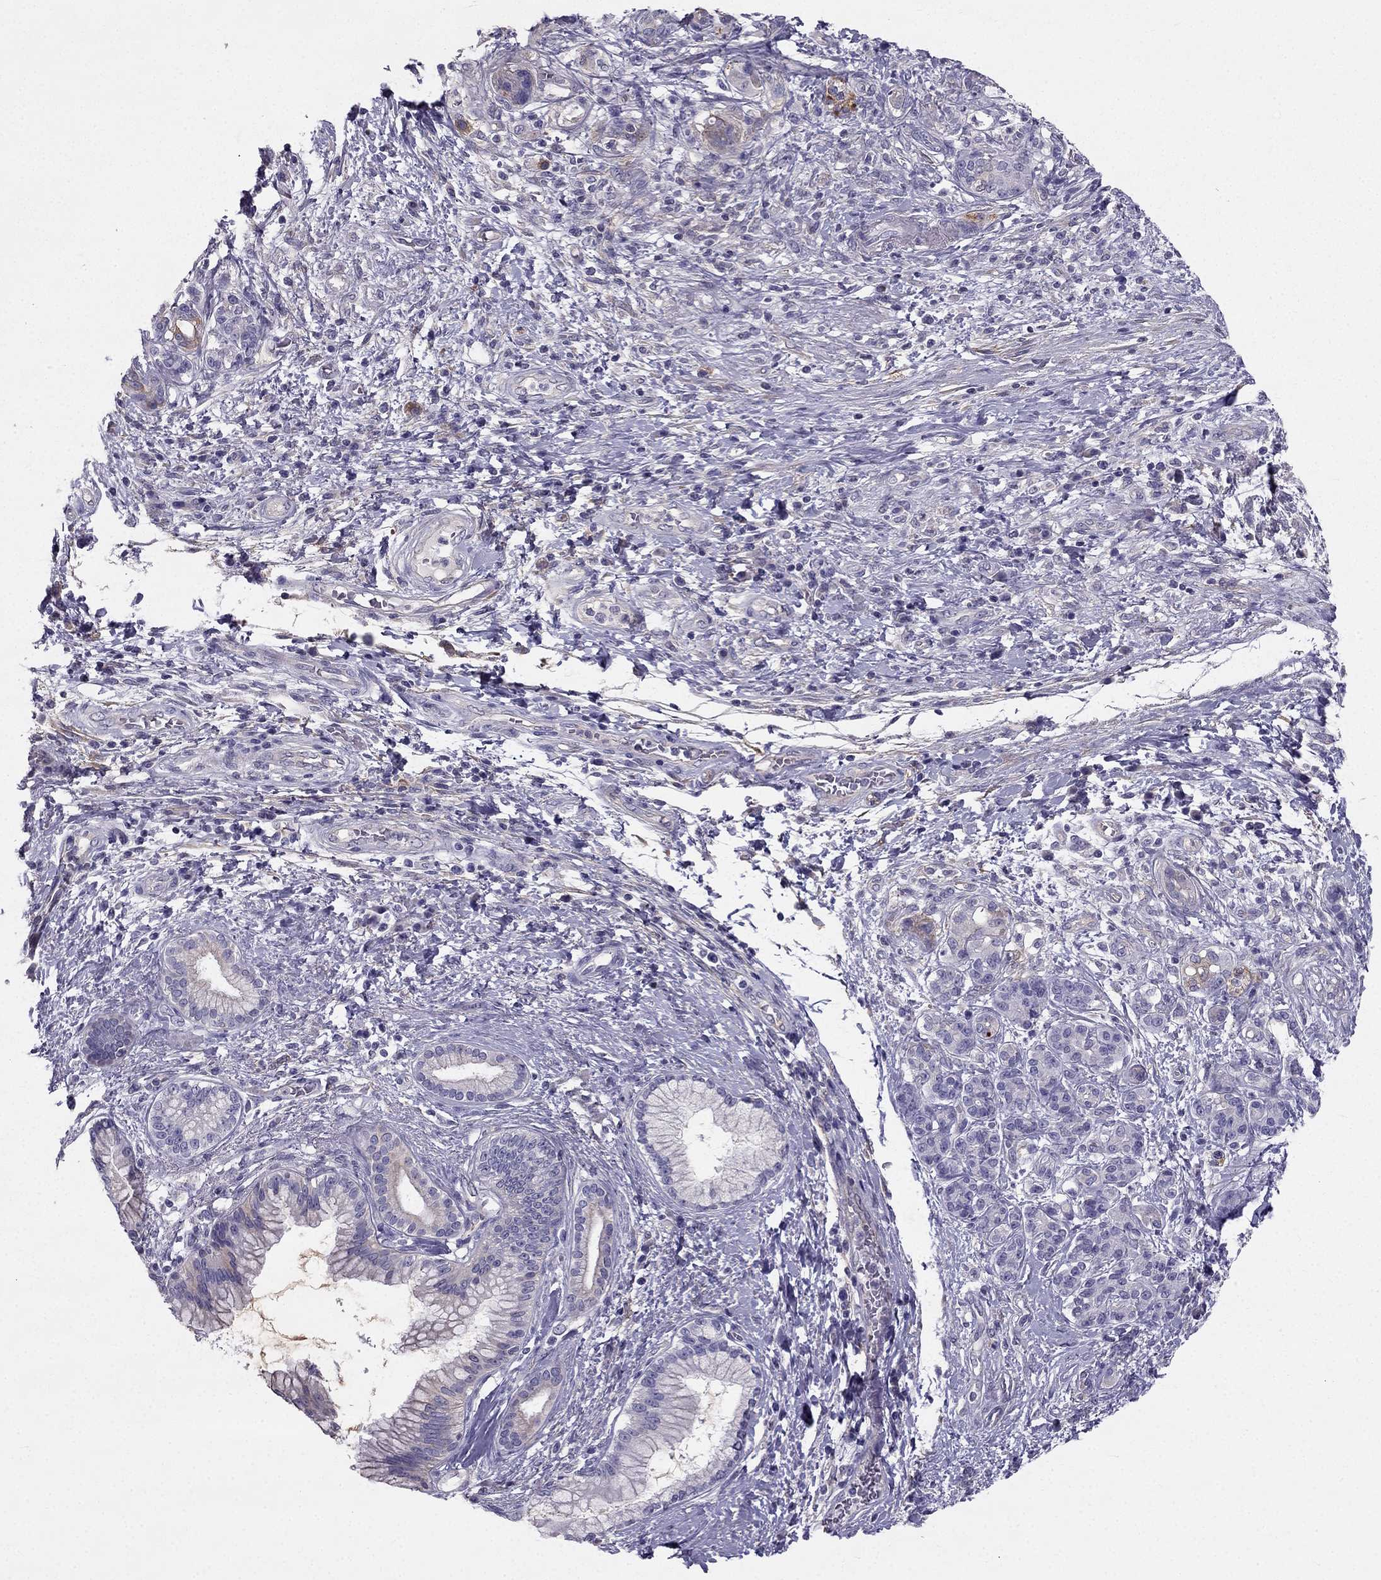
{"staining": {"intensity": "weak", "quantity": "<25%", "location": "cytoplasmic/membranous"}, "tissue": "pancreatic cancer", "cell_type": "Tumor cells", "image_type": "cancer", "snomed": [{"axis": "morphology", "description": "Adenocarcinoma, NOS"}, {"axis": "topography", "description": "Pancreas"}], "caption": "This is an IHC image of pancreatic cancer. There is no expression in tumor cells.", "gene": "SYT5", "patient": {"sex": "female", "age": 73}}